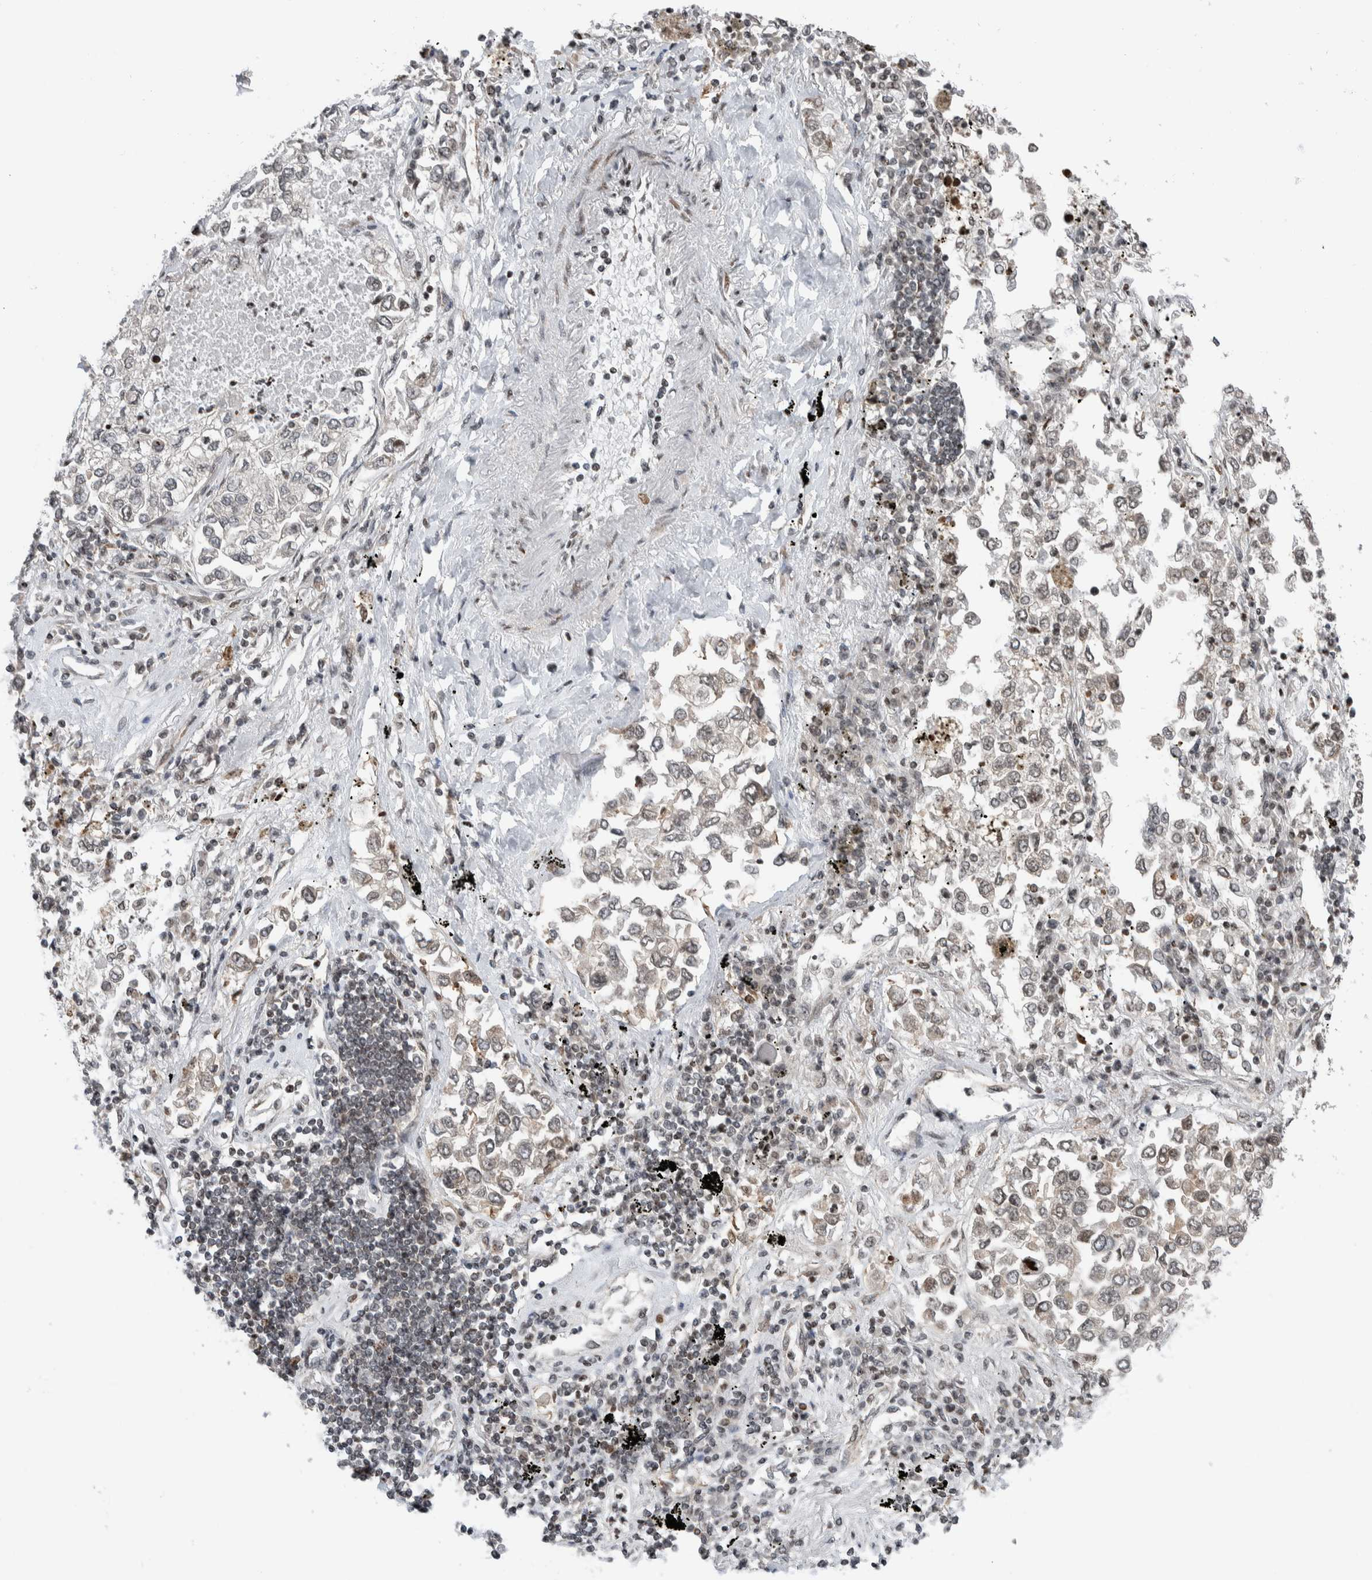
{"staining": {"intensity": "weak", "quantity": "<25%", "location": "cytoplasmic/membranous,nuclear"}, "tissue": "lung cancer", "cell_type": "Tumor cells", "image_type": "cancer", "snomed": [{"axis": "morphology", "description": "Inflammation, NOS"}, {"axis": "morphology", "description": "Adenocarcinoma, NOS"}, {"axis": "topography", "description": "Lung"}], "caption": "IHC image of human lung cancer (adenocarcinoma) stained for a protein (brown), which displays no positivity in tumor cells.", "gene": "NPLOC4", "patient": {"sex": "male", "age": 63}}